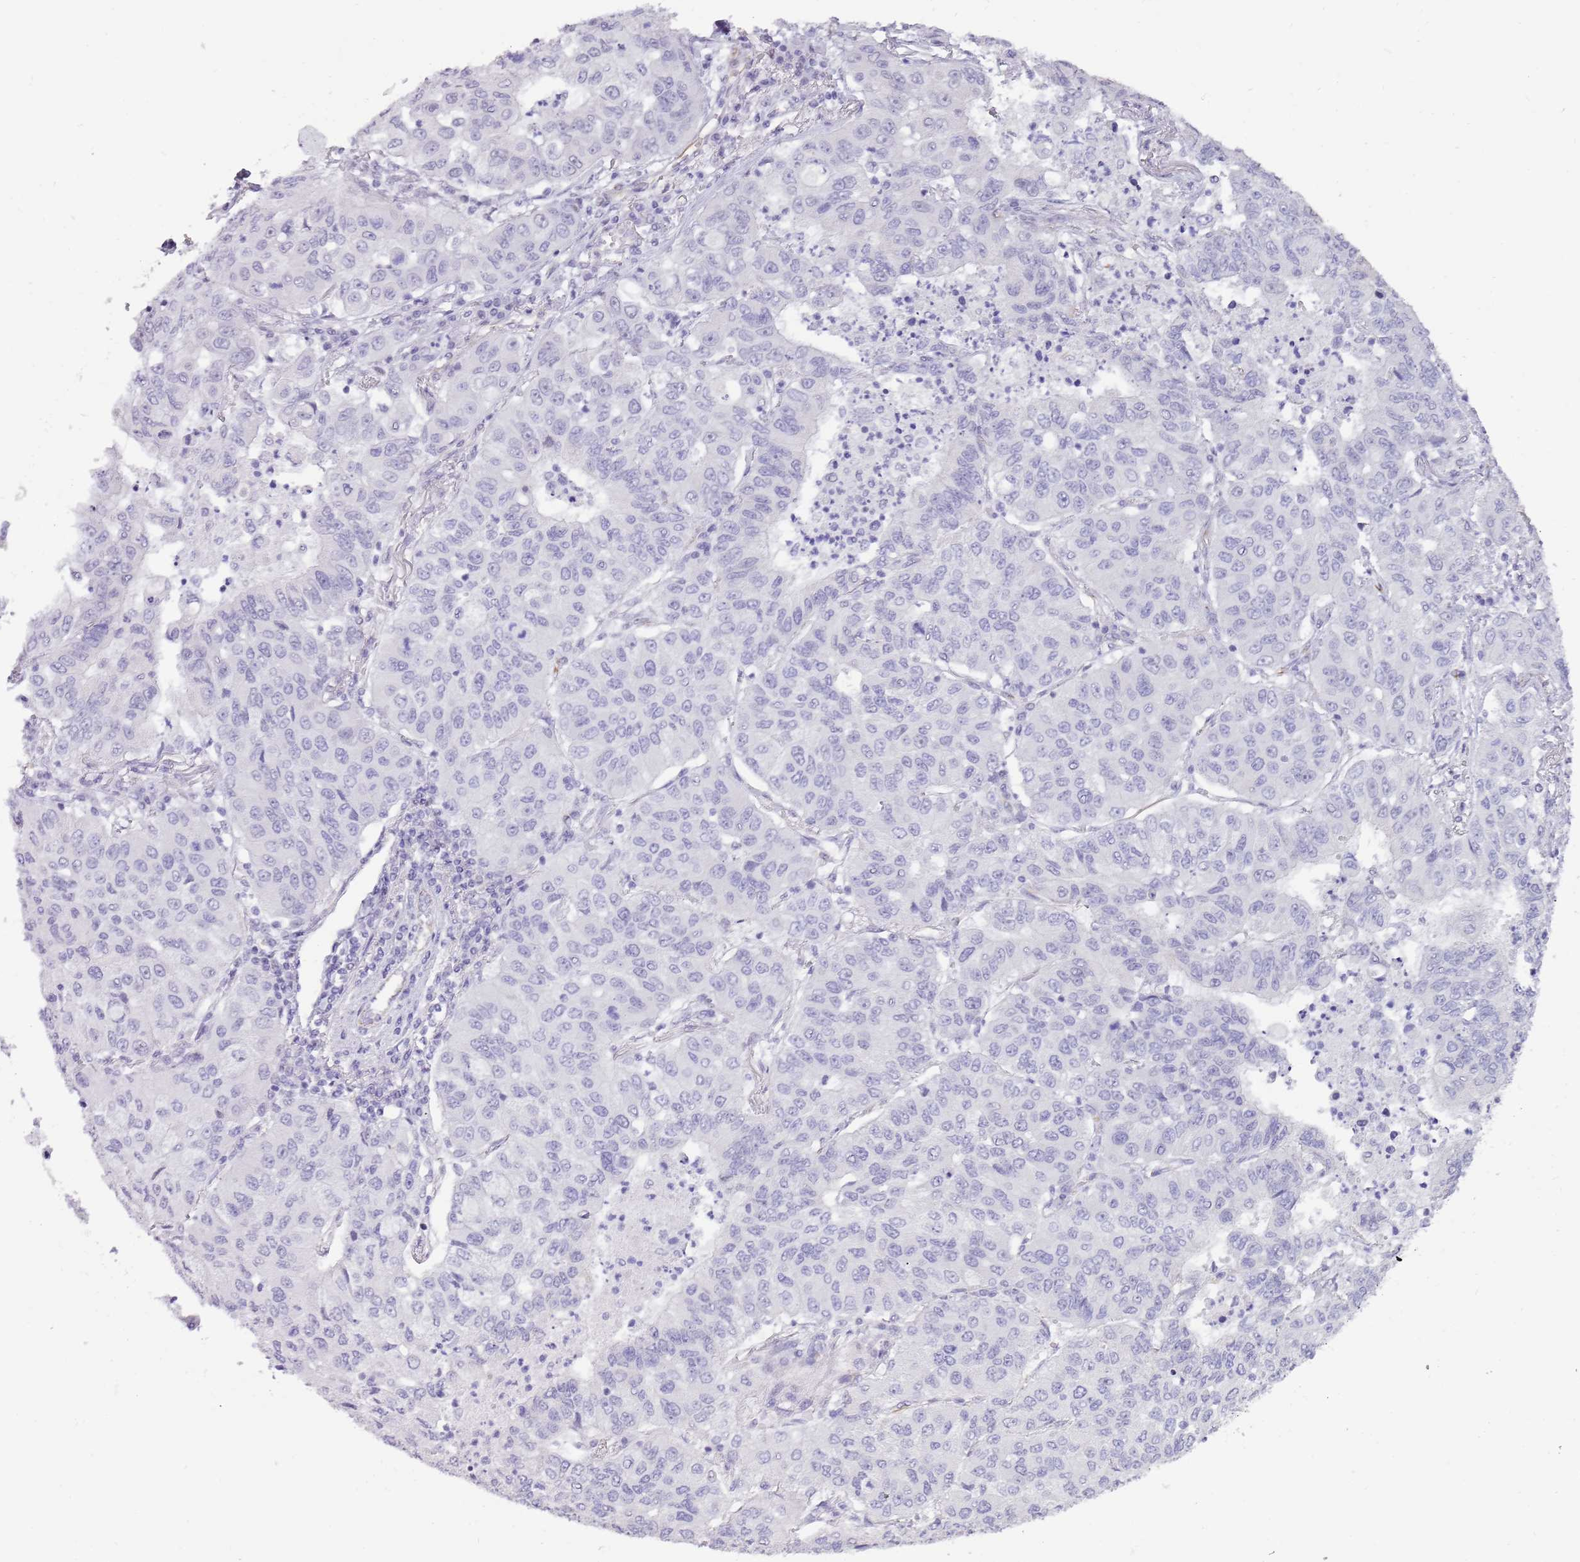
{"staining": {"intensity": "negative", "quantity": "none", "location": "none"}, "tissue": "lung cancer", "cell_type": "Tumor cells", "image_type": "cancer", "snomed": [{"axis": "morphology", "description": "Squamous cell carcinoma, NOS"}, {"axis": "topography", "description": "Lung"}], "caption": "Immunohistochemistry photomicrograph of human lung cancer stained for a protein (brown), which displays no positivity in tumor cells. (Brightfield microscopy of DAB immunohistochemistry (IHC) at high magnification).", "gene": "NBPF3", "patient": {"sex": "male", "age": 74}}